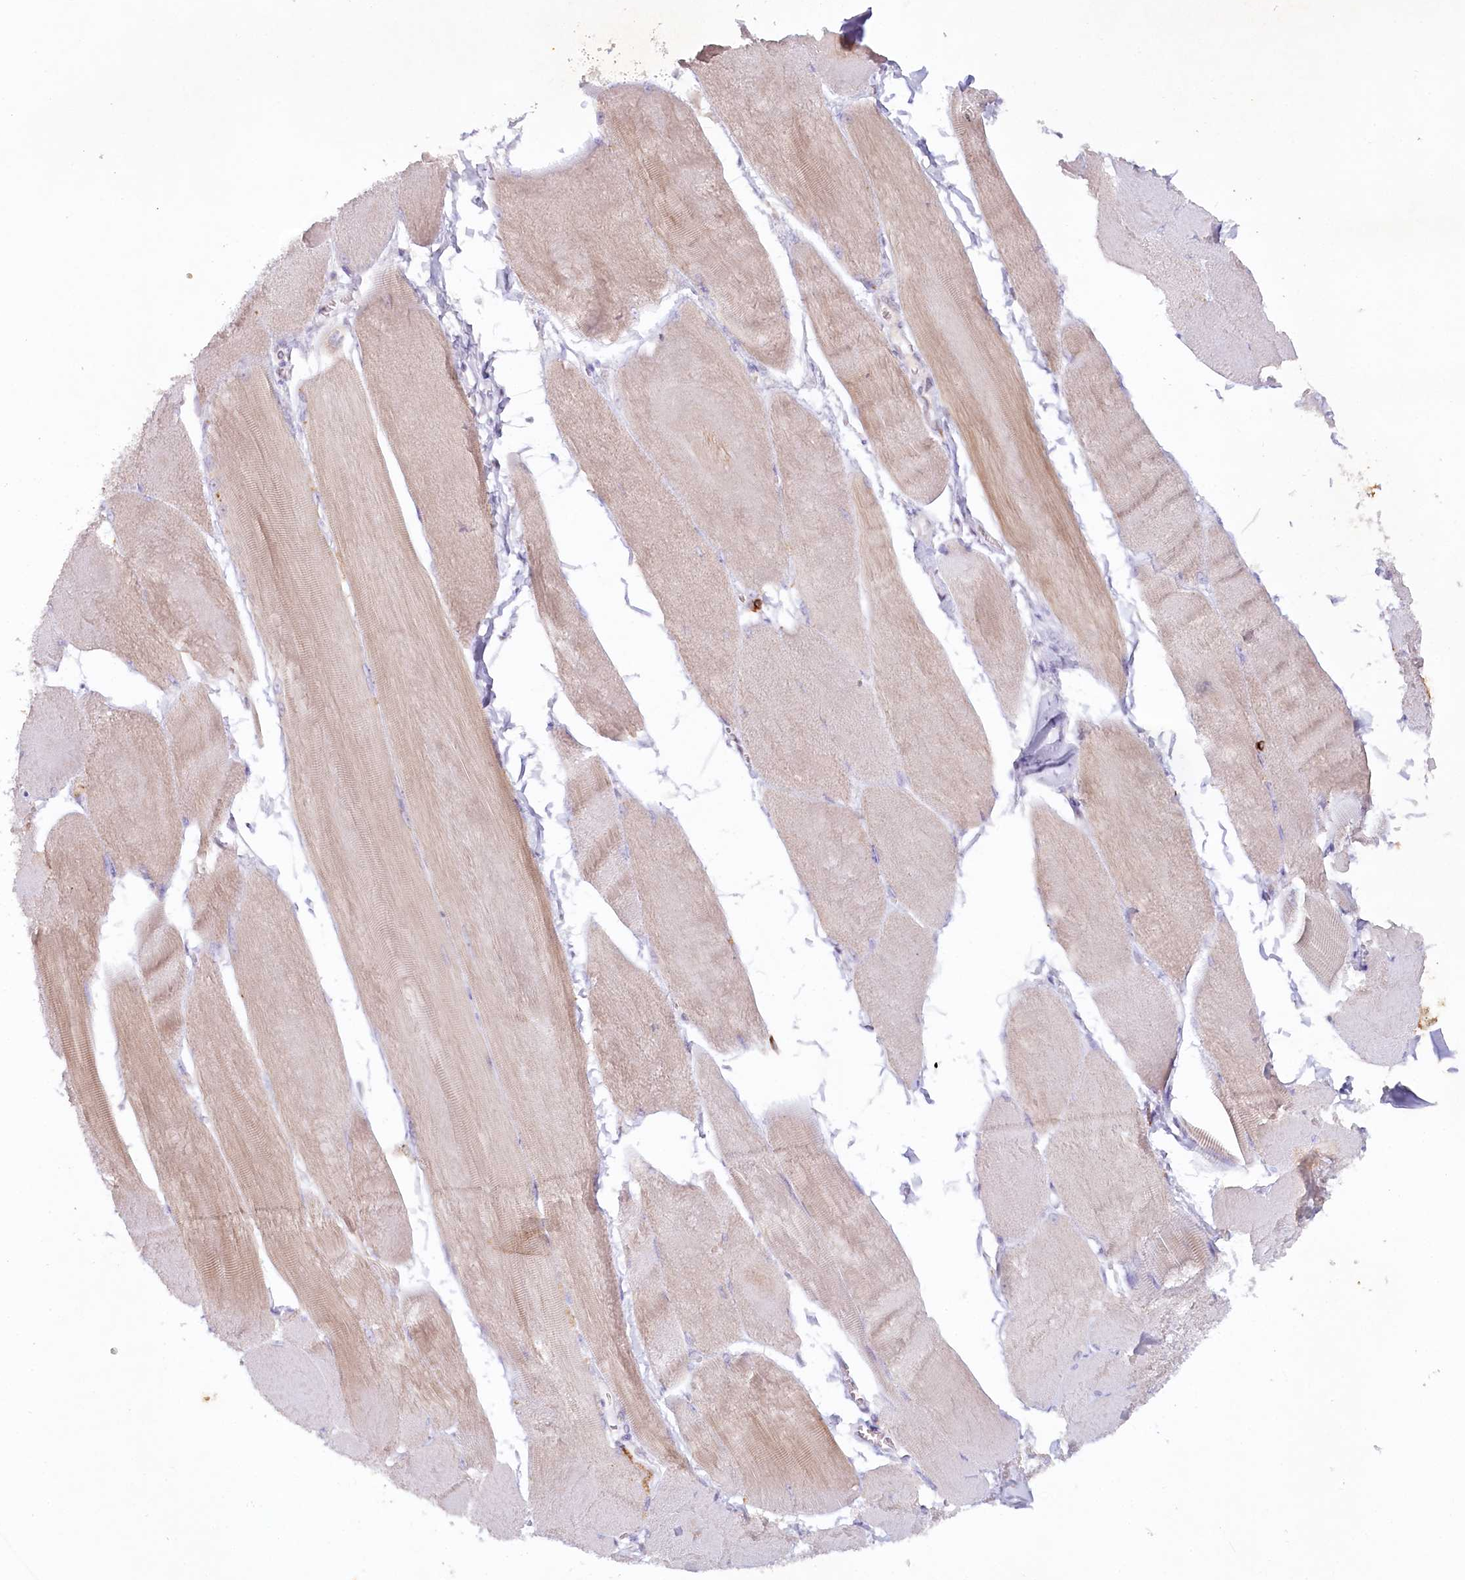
{"staining": {"intensity": "moderate", "quantity": ">75%", "location": "cytoplasmic/membranous"}, "tissue": "skeletal muscle", "cell_type": "Myocytes", "image_type": "normal", "snomed": [{"axis": "morphology", "description": "Normal tissue, NOS"}, {"axis": "morphology", "description": "Basal cell carcinoma"}, {"axis": "topography", "description": "Skeletal muscle"}], "caption": "Immunohistochemistry histopathology image of benign skeletal muscle: skeletal muscle stained using immunohistochemistry exhibits medium levels of moderate protein expression localized specifically in the cytoplasmic/membranous of myocytes, appearing as a cytoplasmic/membranous brown color.", "gene": "PSAPL1", "patient": {"sex": "female", "age": 64}}